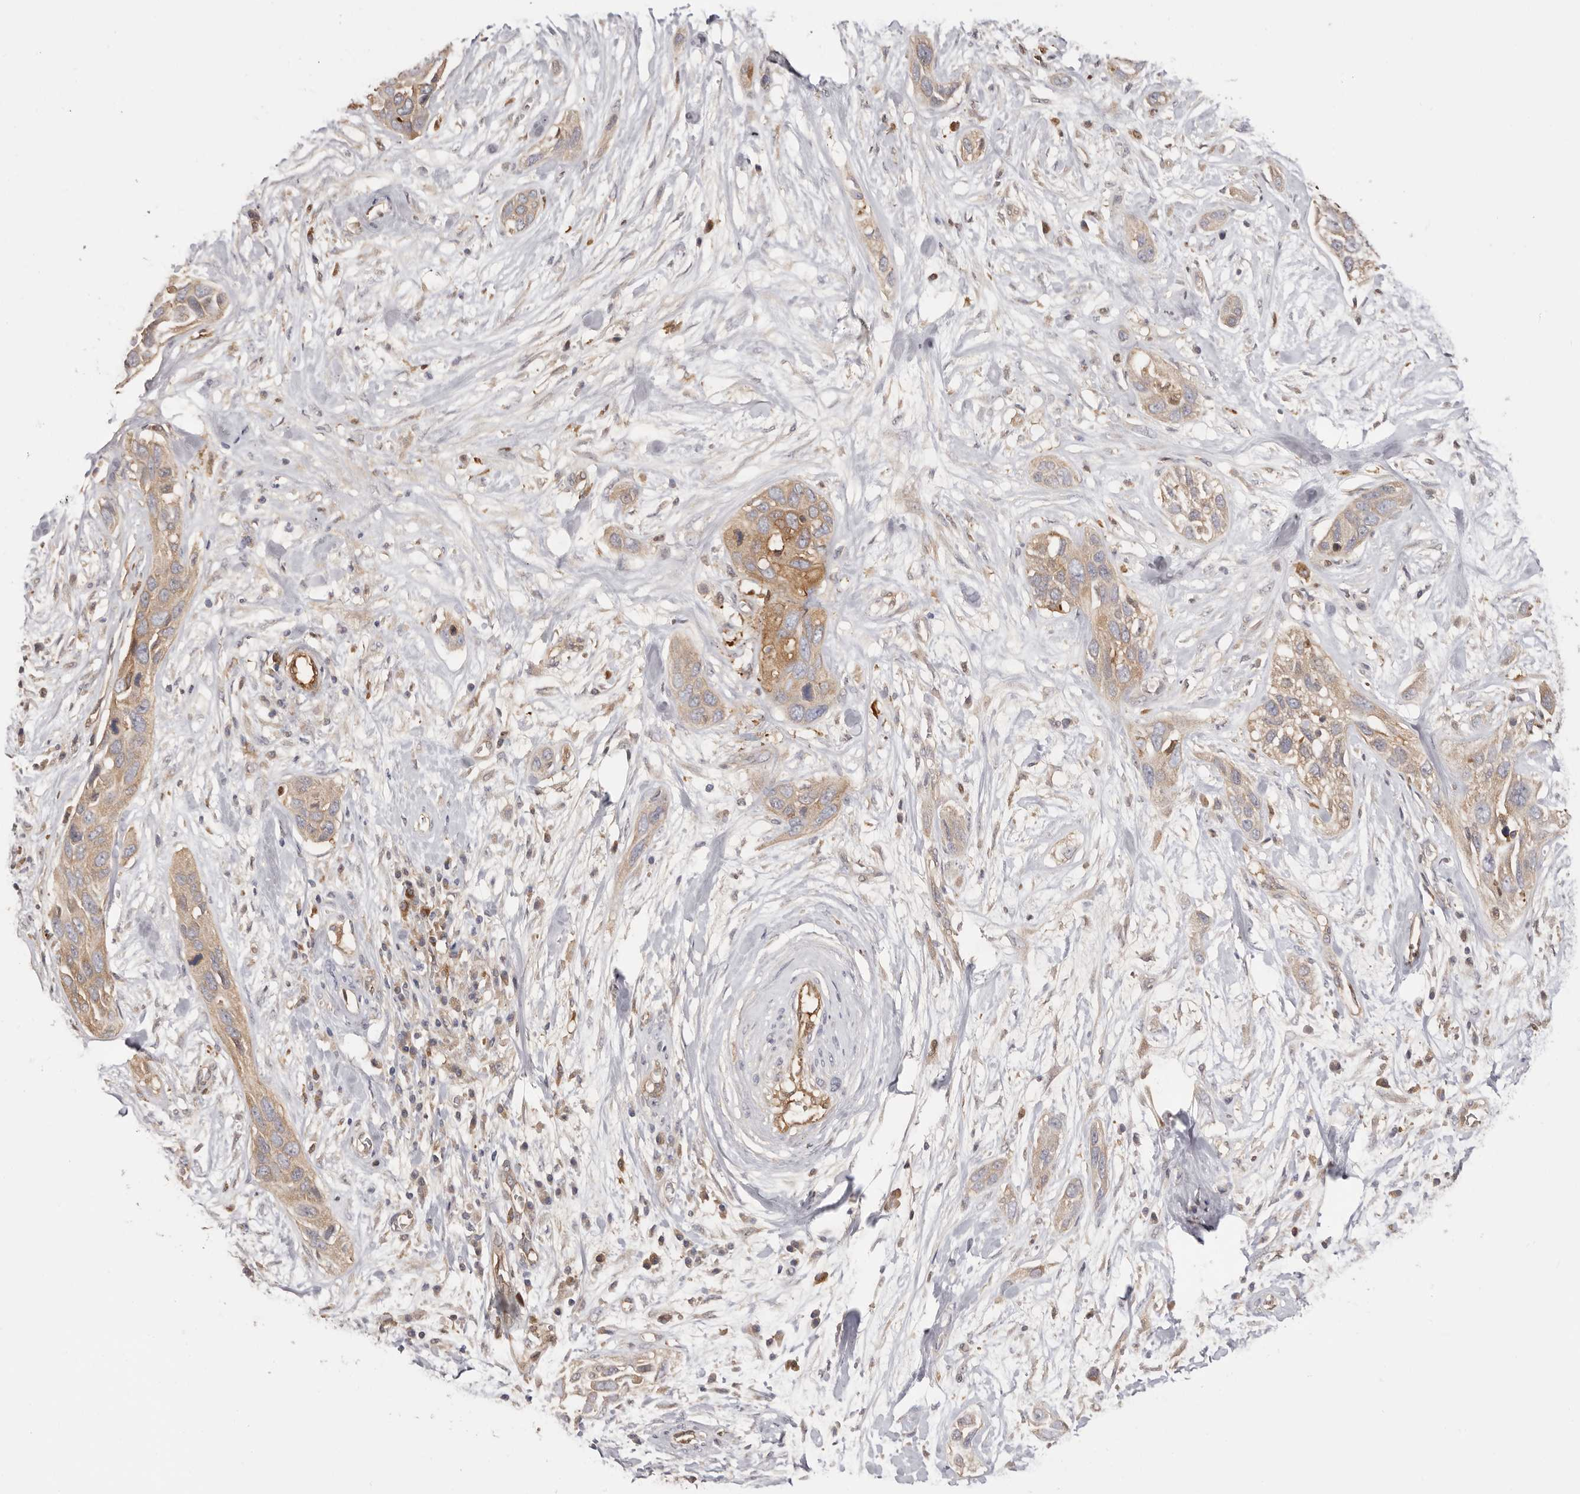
{"staining": {"intensity": "moderate", "quantity": ">75%", "location": "cytoplasmic/membranous"}, "tissue": "pancreatic cancer", "cell_type": "Tumor cells", "image_type": "cancer", "snomed": [{"axis": "morphology", "description": "Adenocarcinoma, NOS"}, {"axis": "topography", "description": "Pancreas"}], "caption": "Pancreatic cancer (adenocarcinoma) stained with a brown dye shows moderate cytoplasmic/membranous positive staining in about >75% of tumor cells.", "gene": "LAP3", "patient": {"sex": "female", "age": 60}}